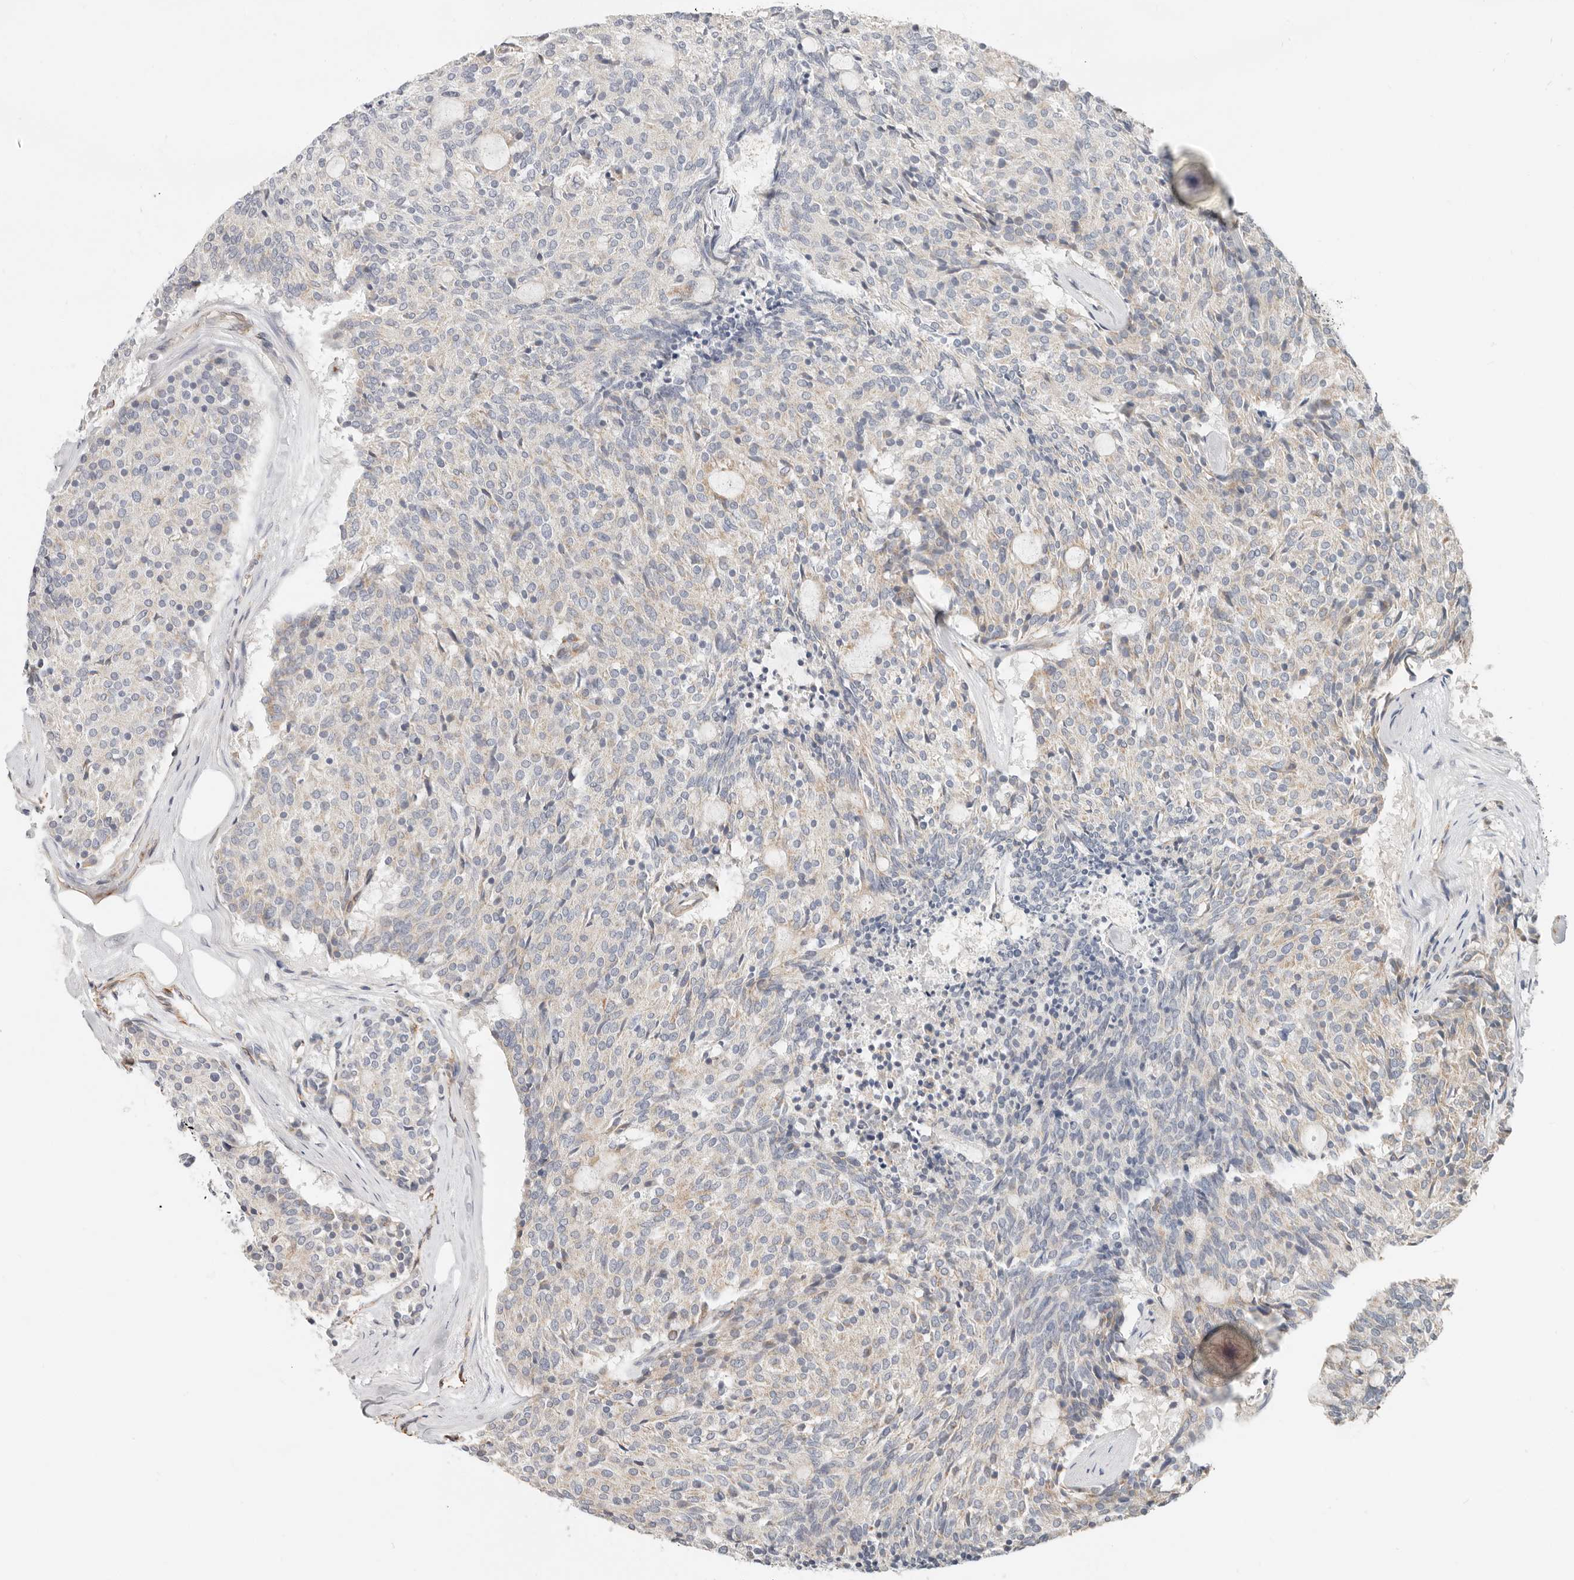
{"staining": {"intensity": "negative", "quantity": "none", "location": "none"}, "tissue": "carcinoid", "cell_type": "Tumor cells", "image_type": "cancer", "snomed": [{"axis": "morphology", "description": "Carcinoid, malignant, NOS"}, {"axis": "topography", "description": "Pancreas"}], "caption": "There is no significant positivity in tumor cells of malignant carcinoid. Brightfield microscopy of immunohistochemistry stained with DAB (brown) and hematoxylin (blue), captured at high magnification.", "gene": "SPRING1", "patient": {"sex": "female", "age": 54}}